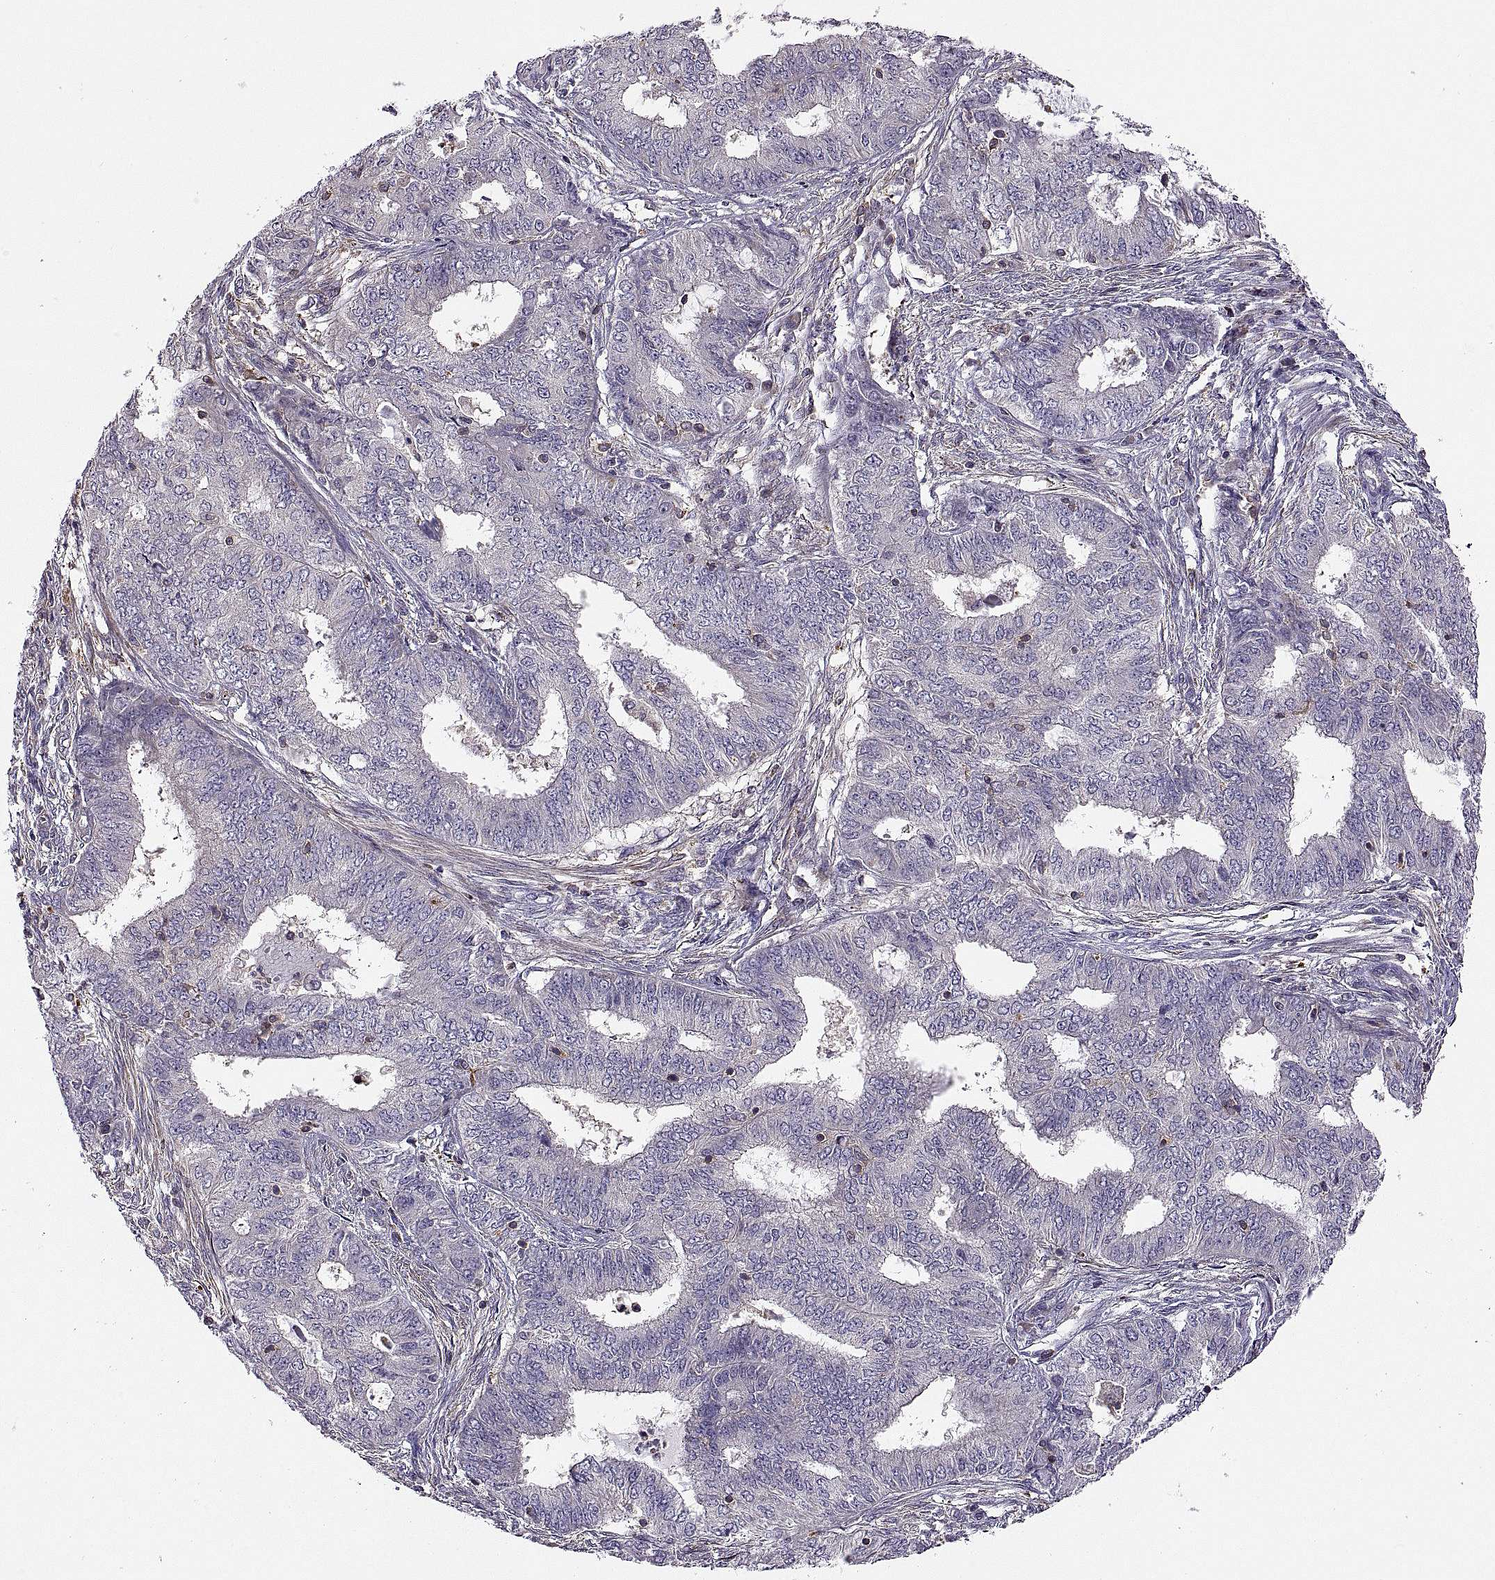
{"staining": {"intensity": "negative", "quantity": "none", "location": "none"}, "tissue": "endometrial cancer", "cell_type": "Tumor cells", "image_type": "cancer", "snomed": [{"axis": "morphology", "description": "Adenocarcinoma, NOS"}, {"axis": "topography", "description": "Endometrium"}], "caption": "Immunohistochemistry (IHC) histopathology image of endometrial adenocarcinoma stained for a protein (brown), which displays no staining in tumor cells.", "gene": "SPATA32", "patient": {"sex": "female", "age": 62}}